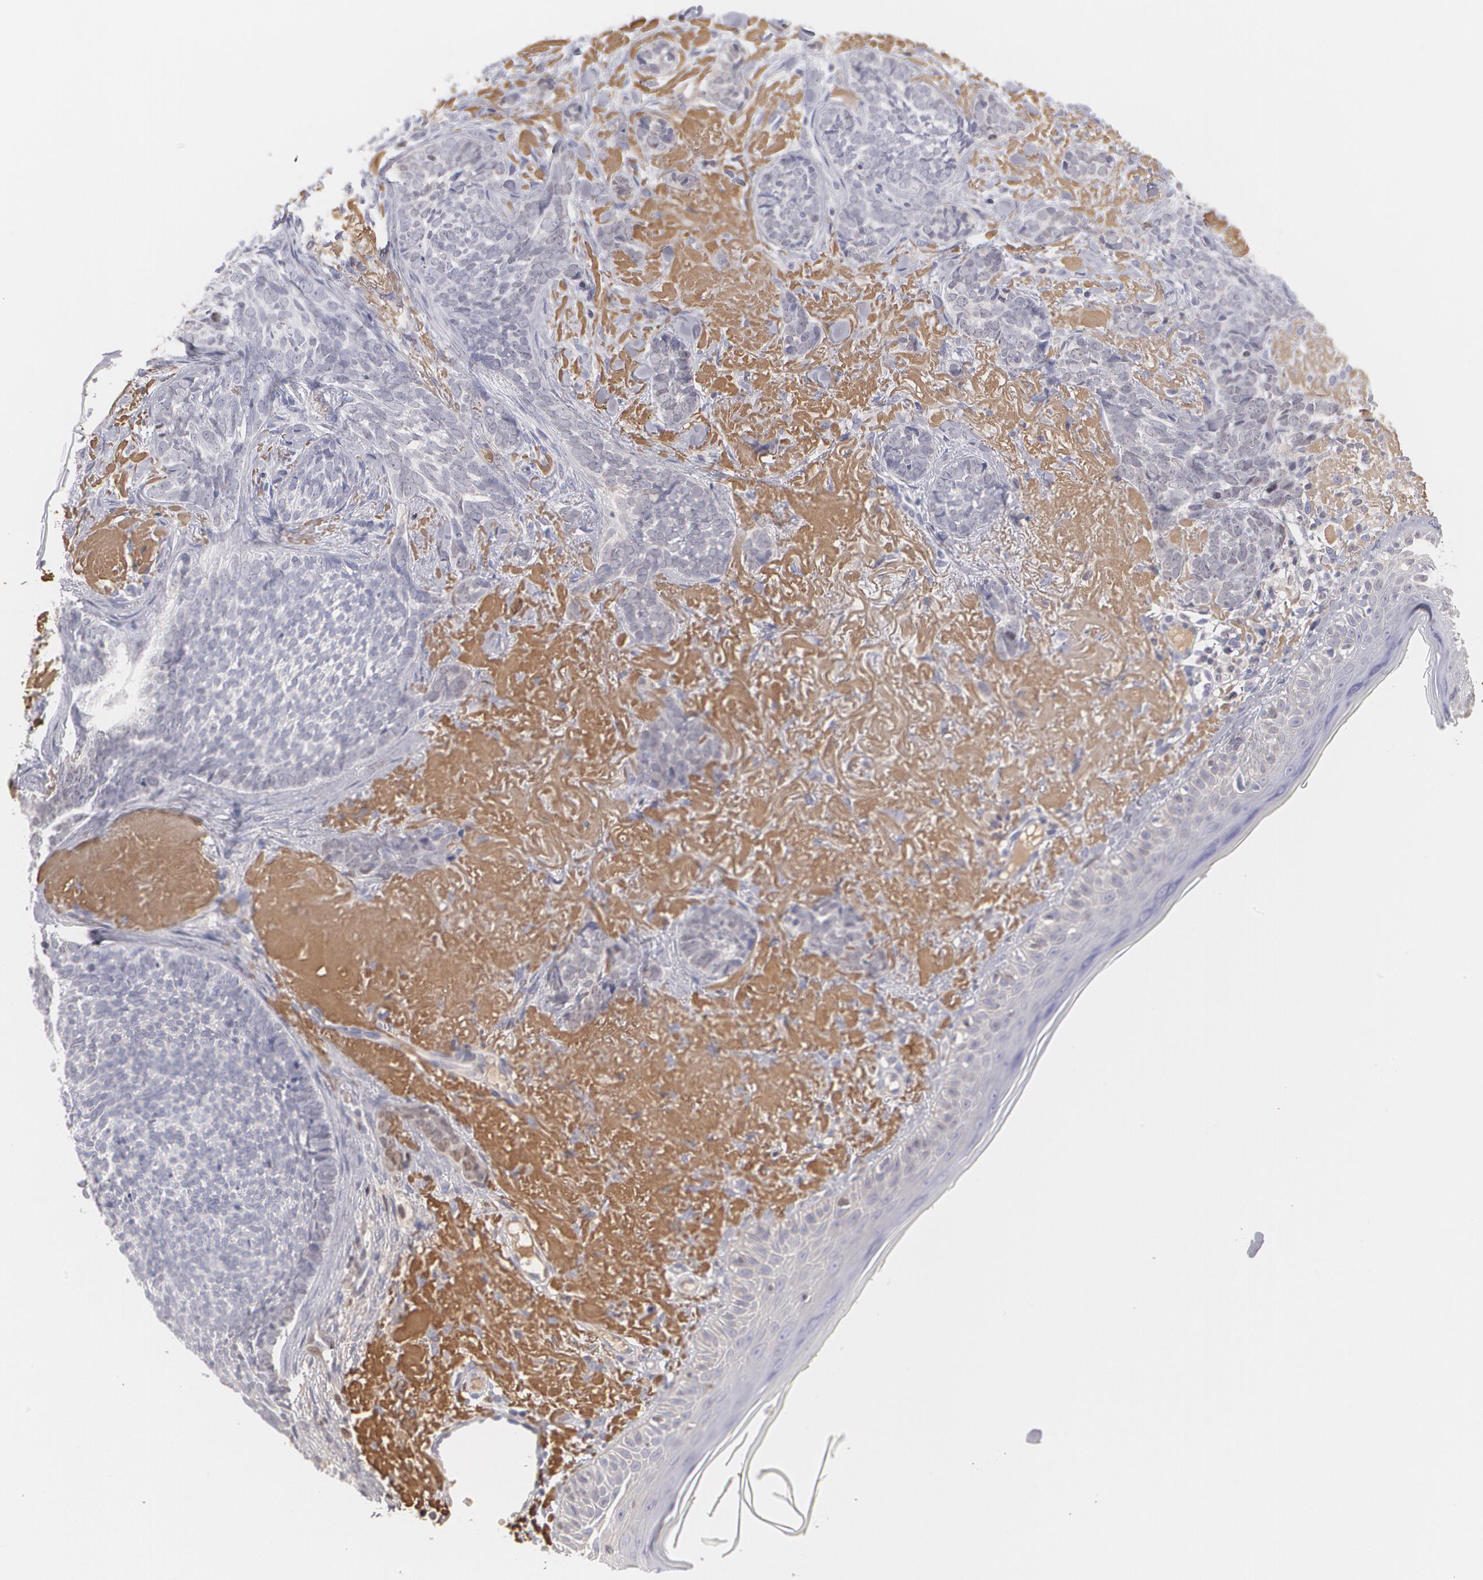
{"staining": {"intensity": "negative", "quantity": "none", "location": "none"}, "tissue": "skin cancer", "cell_type": "Tumor cells", "image_type": "cancer", "snomed": [{"axis": "morphology", "description": "Basal cell carcinoma"}, {"axis": "topography", "description": "Skin"}], "caption": "A micrograph of skin cancer stained for a protein reveals no brown staining in tumor cells.", "gene": "SERPINA1", "patient": {"sex": "female", "age": 81}}